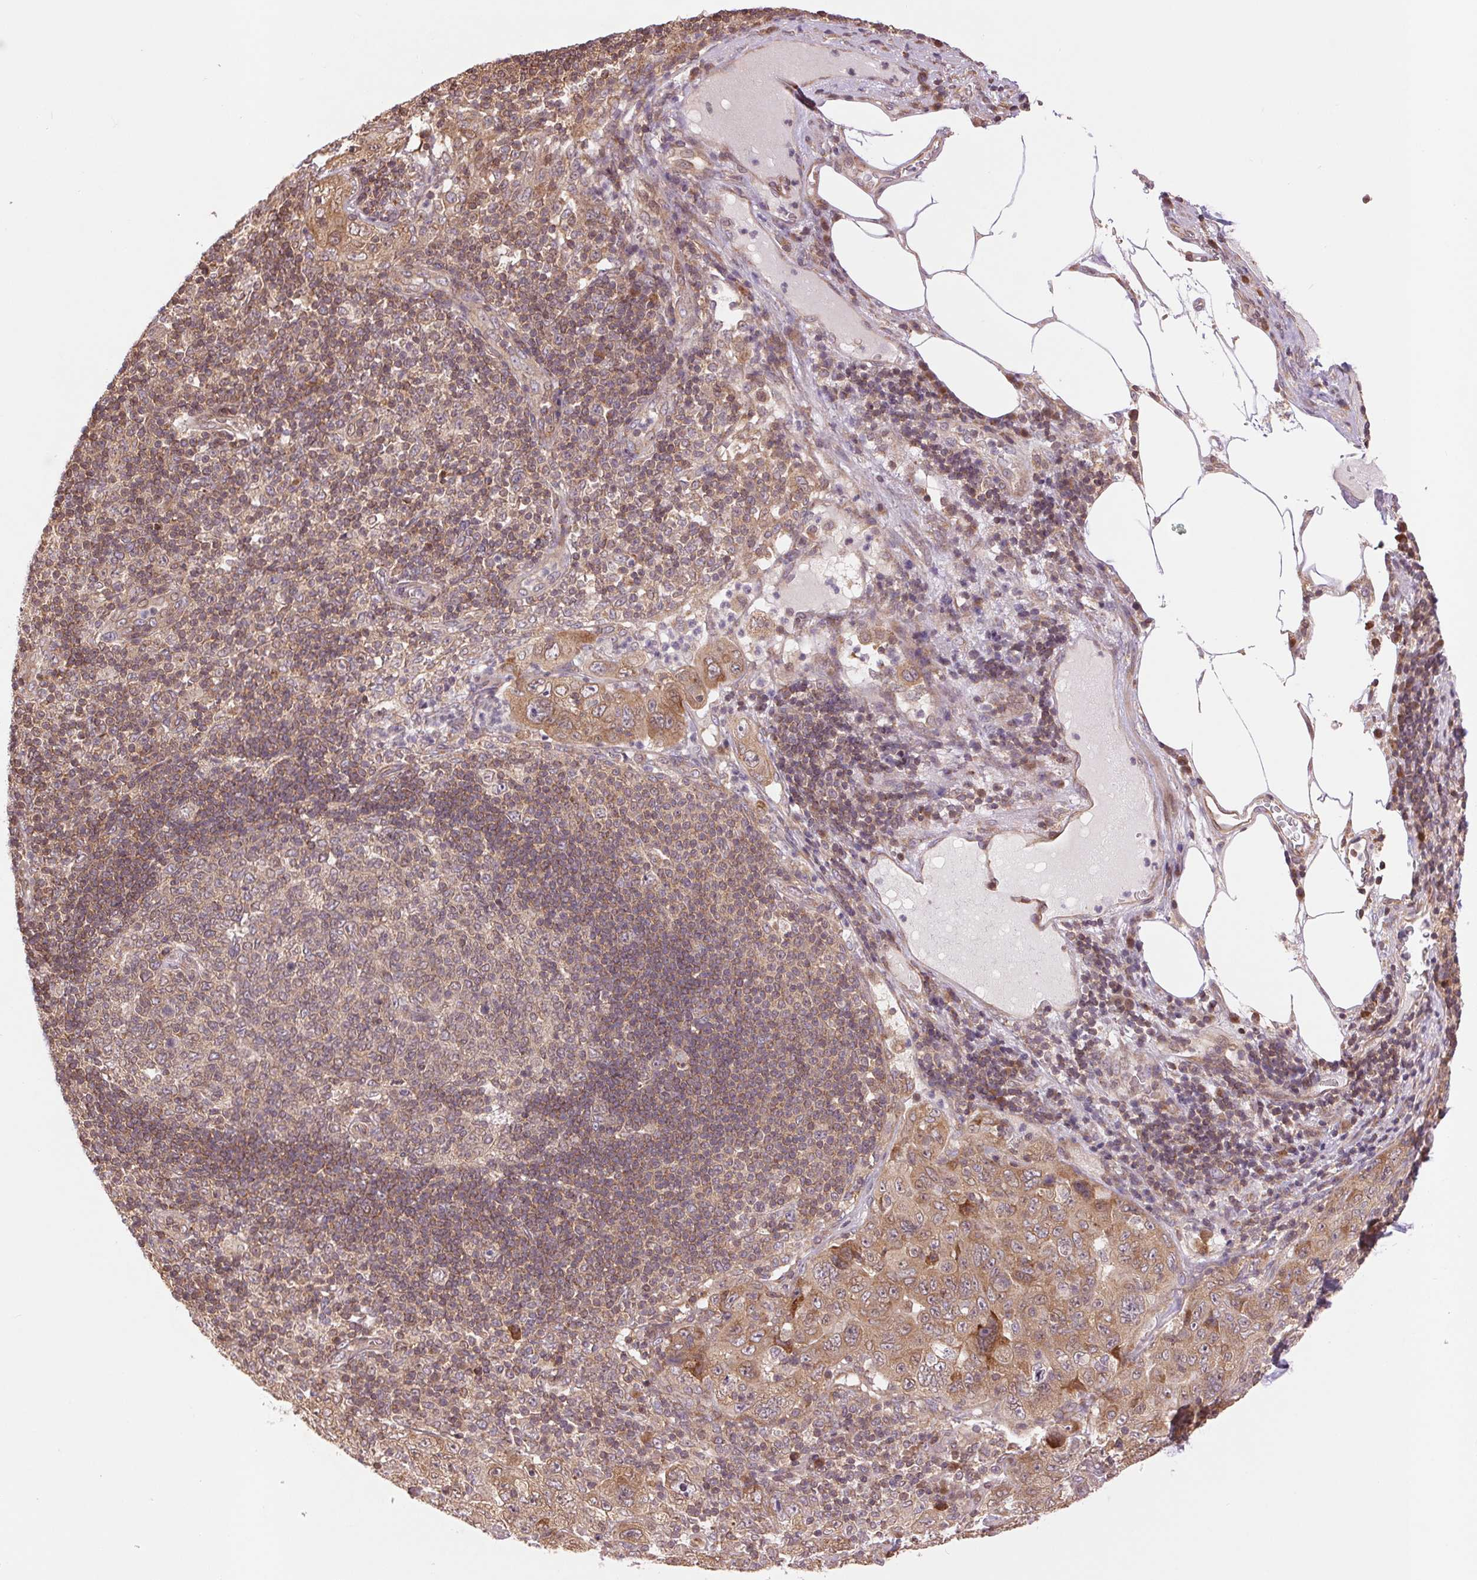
{"staining": {"intensity": "weak", "quantity": ">75%", "location": "cytoplasmic/membranous"}, "tissue": "pancreatic cancer", "cell_type": "Tumor cells", "image_type": "cancer", "snomed": [{"axis": "morphology", "description": "Adenocarcinoma, NOS"}, {"axis": "topography", "description": "Pancreas"}], "caption": "This image displays IHC staining of pancreatic adenocarcinoma, with low weak cytoplasmic/membranous staining in approximately >75% of tumor cells.", "gene": "BTF3L4", "patient": {"sex": "male", "age": 68}}